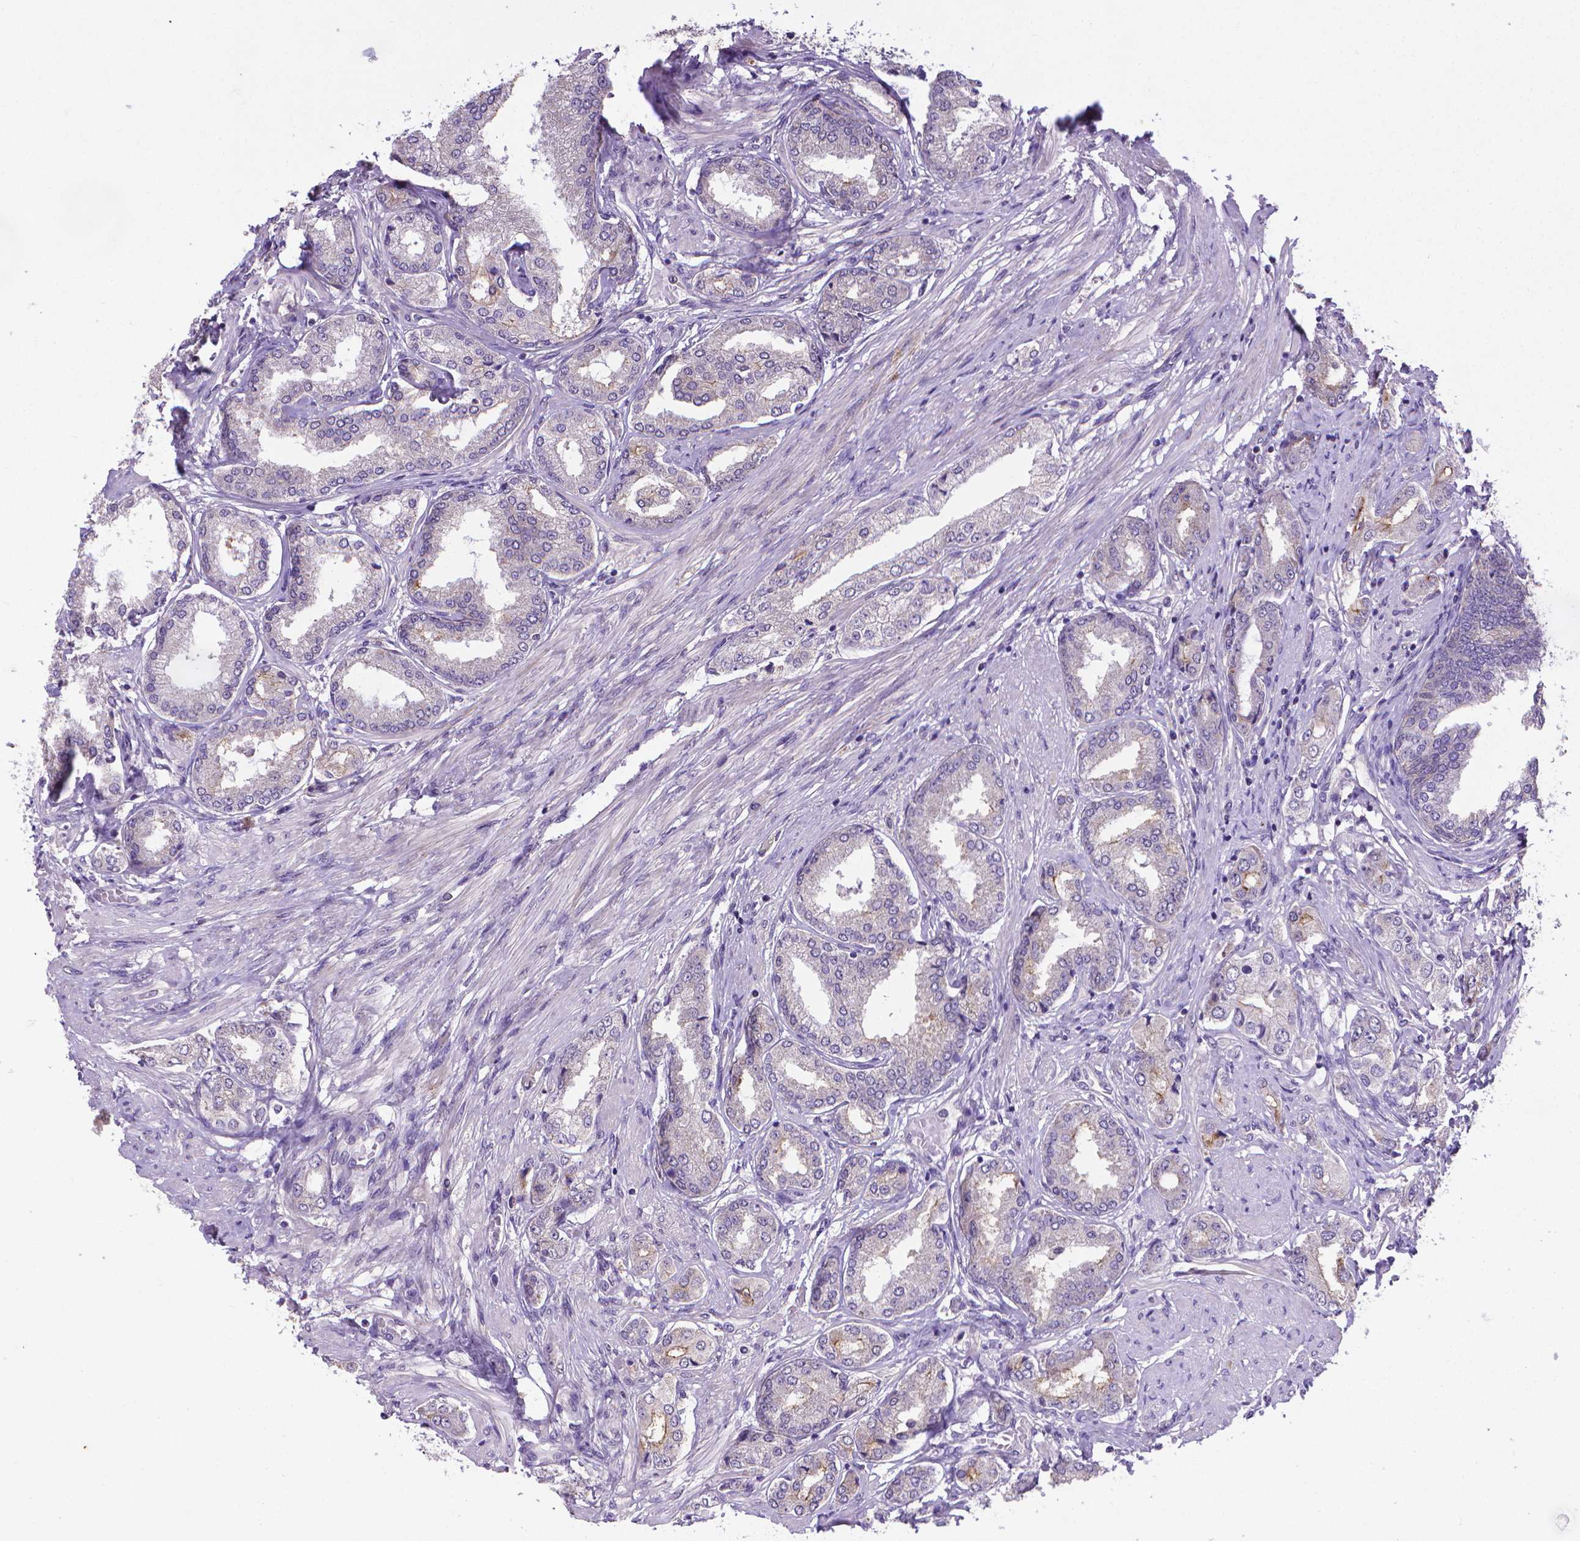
{"staining": {"intensity": "moderate", "quantity": "<25%", "location": "cytoplasmic/membranous"}, "tissue": "prostate cancer", "cell_type": "Tumor cells", "image_type": "cancer", "snomed": [{"axis": "morphology", "description": "Adenocarcinoma, NOS"}, {"axis": "topography", "description": "Prostate"}], "caption": "Prostate cancer stained with a brown dye demonstrates moderate cytoplasmic/membranous positive staining in approximately <25% of tumor cells.", "gene": "GPR63", "patient": {"sex": "male", "age": 63}}